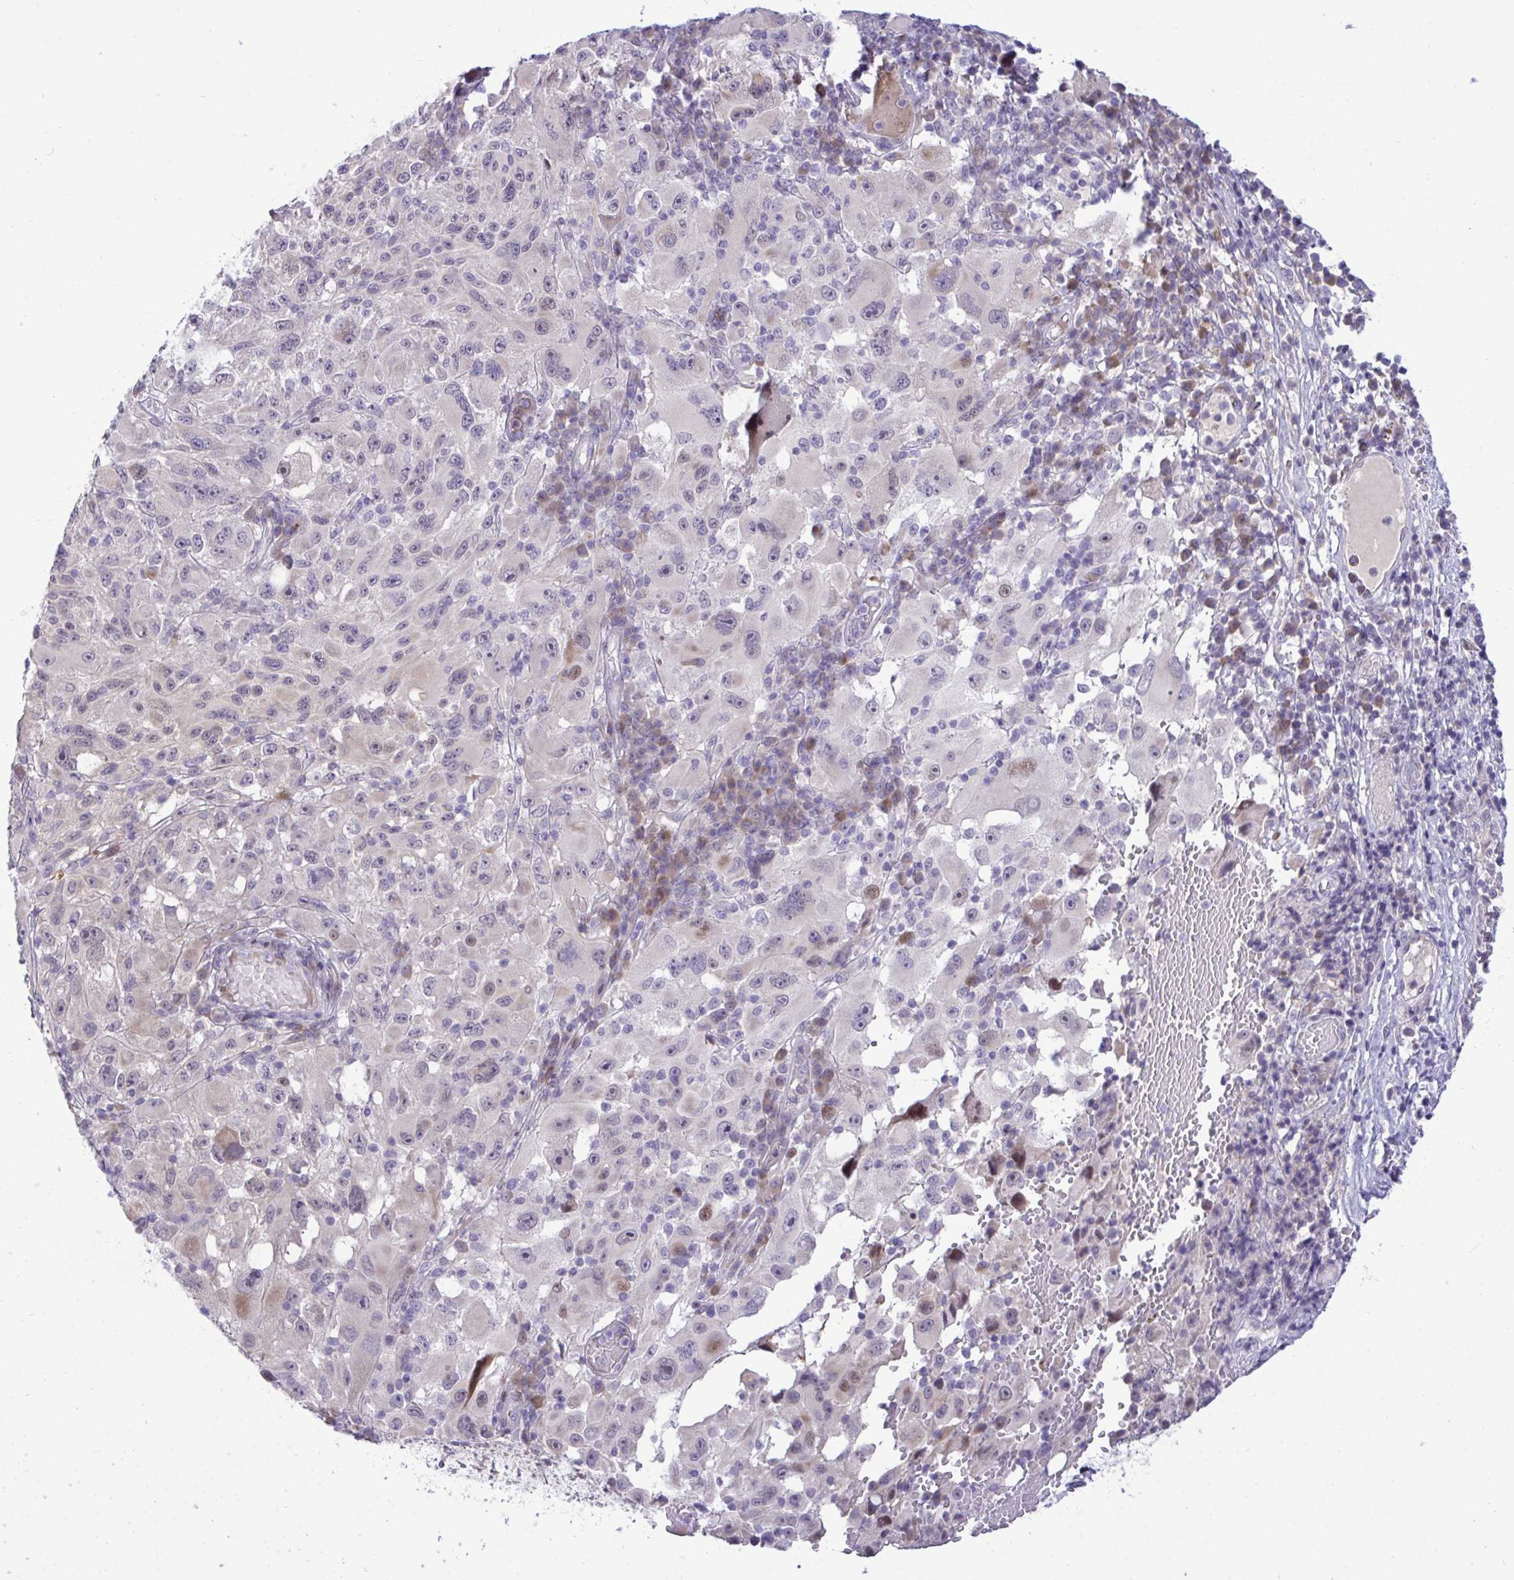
{"staining": {"intensity": "negative", "quantity": "none", "location": "none"}, "tissue": "melanoma", "cell_type": "Tumor cells", "image_type": "cancer", "snomed": [{"axis": "morphology", "description": "Malignant melanoma, NOS"}, {"axis": "topography", "description": "Skin"}], "caption": "High magnification brightfield microscopy of malignant melanoma stained with DAB (brown) and counterstained with hematoxylin (blue): tumor cells show no significant expression.", "gene": "EPOP", "patient": {"sex": "female", "age": 71}}